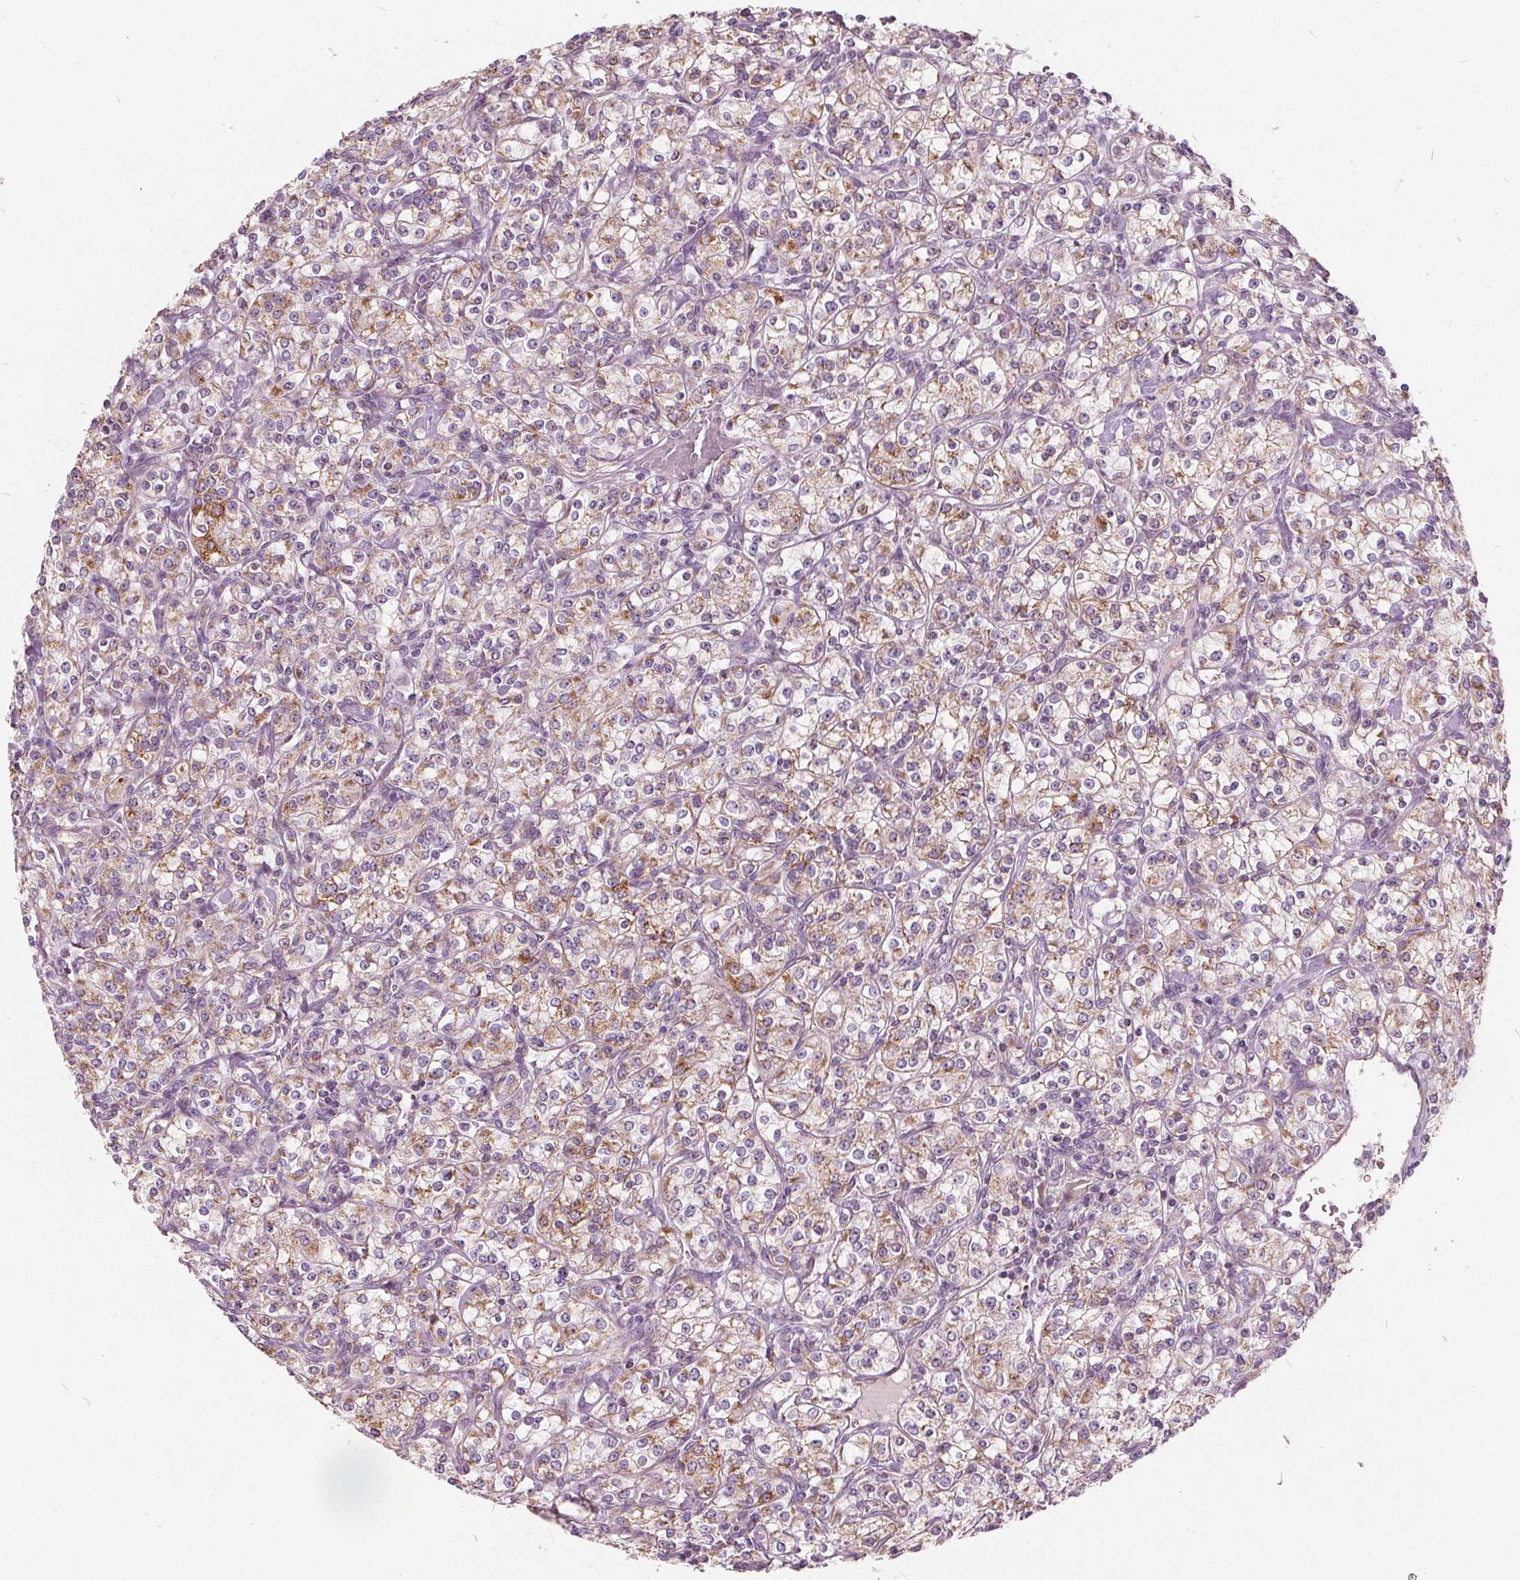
{"staining": {"intensity": "weak", "quantity": ">75%", "location": "cytoplasmic/membranous"}, "tissue": "renal cancer", "cell_type": "Tumor cells", "image_type": "cancer", "snomed": [{"axis": "morphology", "description": "Adenocarcinoma, NOS"}, {"axis": "topography", "description": "Kidney"}], "caption": "There is low levels of weak cytoplasmic/membranous positivity in tumor cells of renal cancer, as demonstrated by immunohistochemical staining (brown color).", "gene": "ECI2", "patient": {"sex": "male", "age": 77}}